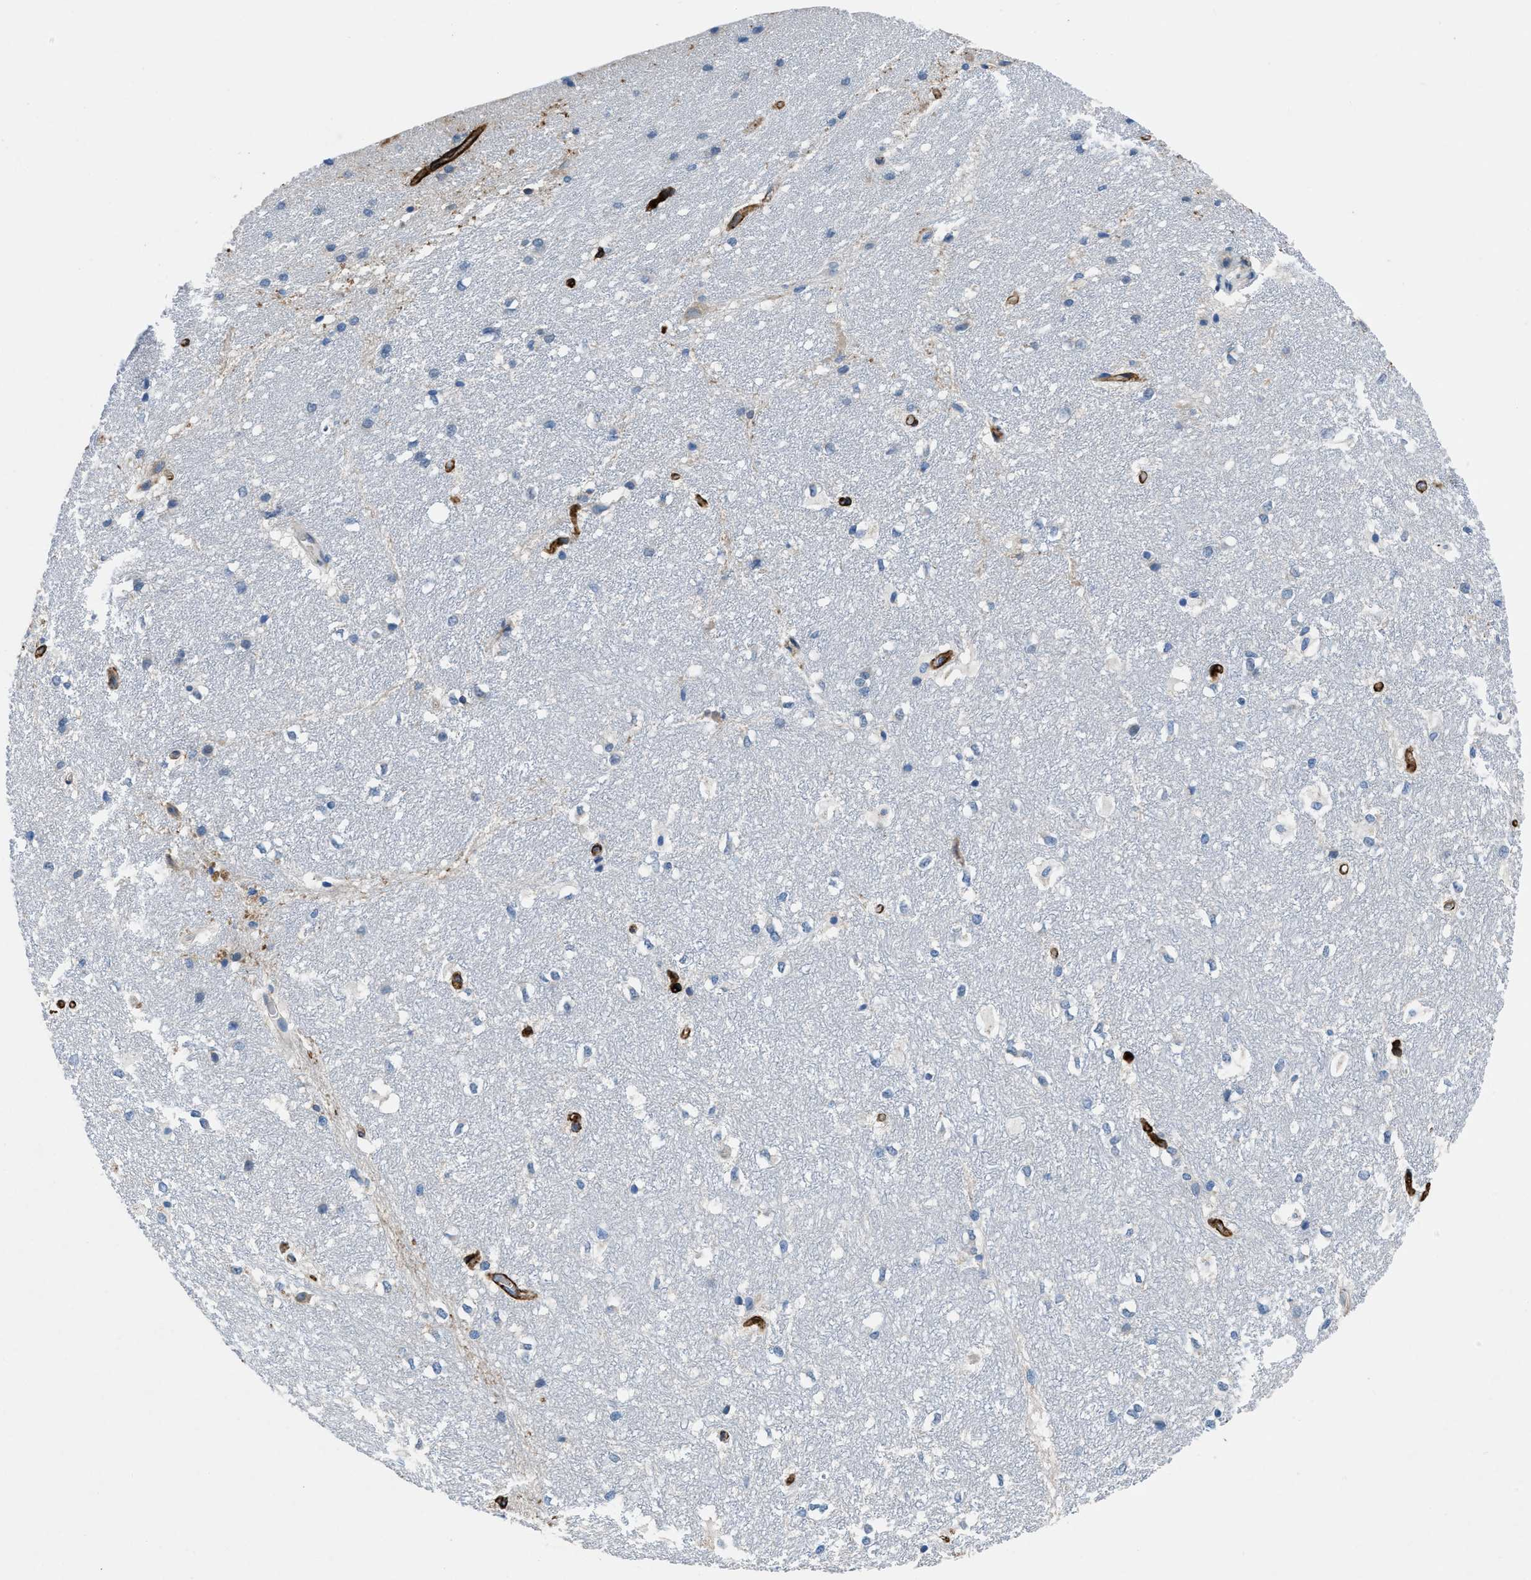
{"staining": {"intensity": "negative", "quantity": "none", "location": "none"}, "tissue": "hippocampus", "cell_type": "Glial cells", "image_type": "normal", "snomed": [{"axis": "morphology", "description": "Normal tissue, NOS"}, {"axis": "topography", "description": "Hippocampus"}], "caption": "The immunohistochemistry photomicrograph has no significant expression in glial cells of hippocampus. (Stains: DAB immunohistochemistry with hematoxylin counter stain, Microscopy: brightfield microscopy at high magnification).", "gene": "PGR", "patient": {"sex": "female", "age": 19}}